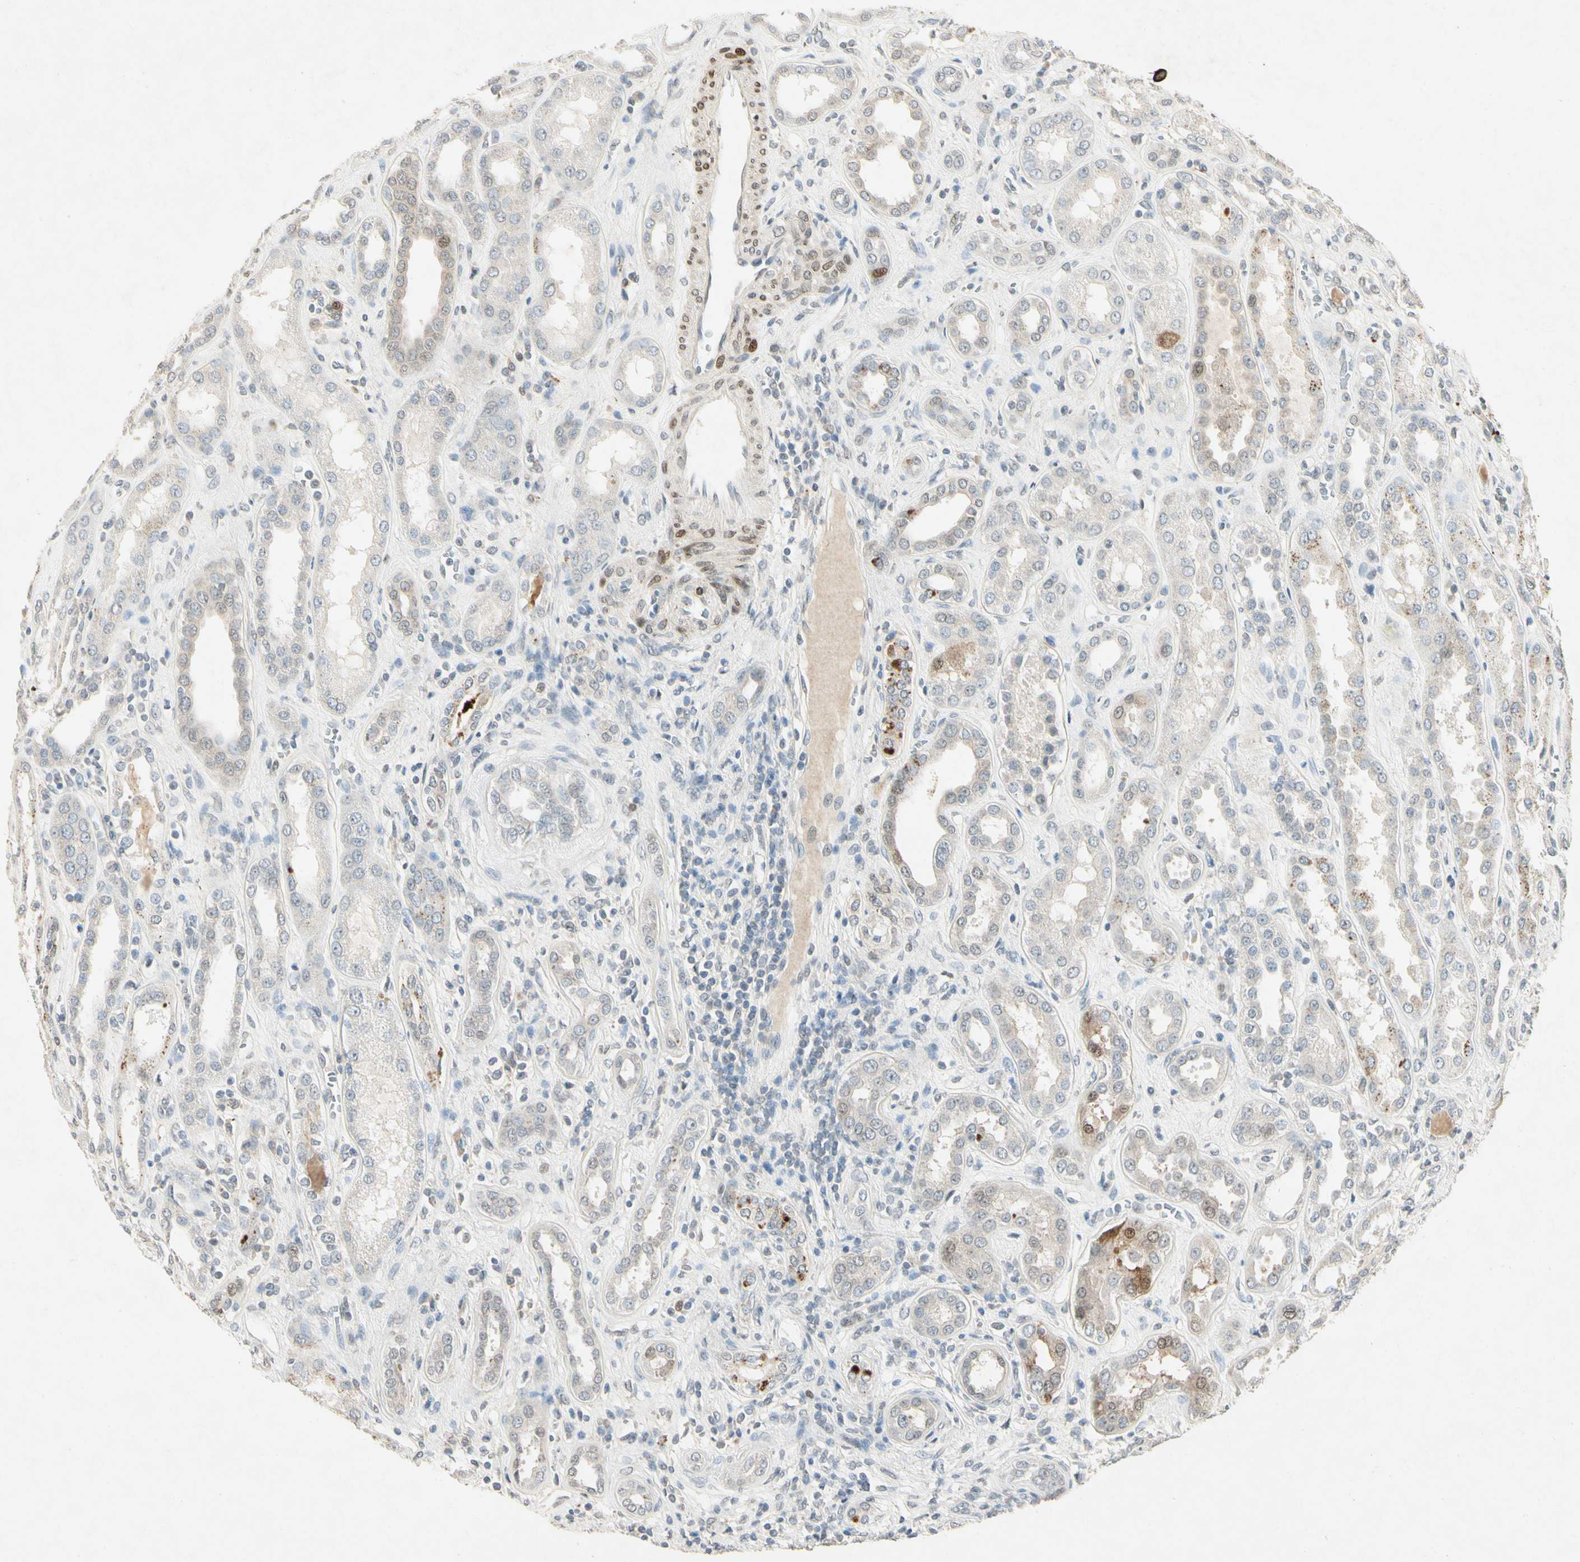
{"staining": {"intensity": "moderate", "quantity": "25%-75%", "location": "nuclear"}, "tissue": "kidney", "cell_type": "Cells in glomeruli", "image_type": "normal", "snomed": [{"axis": "morphology", "description": "Normal tissue, NOS"}, {"axis": "topography", "description": "Kidney"}], "caption": "DAB (3,3'-diaminobenzidine) immunohistochemical staining of normal kidney shows moderate nuclear protein staining in approximately 25%-75% of cells in glomeruli. (DAB IHC with brightfield microscopy, high magnification).", "gene": "HSPA1B", "patient": {"sex": "male", "age": 59}}